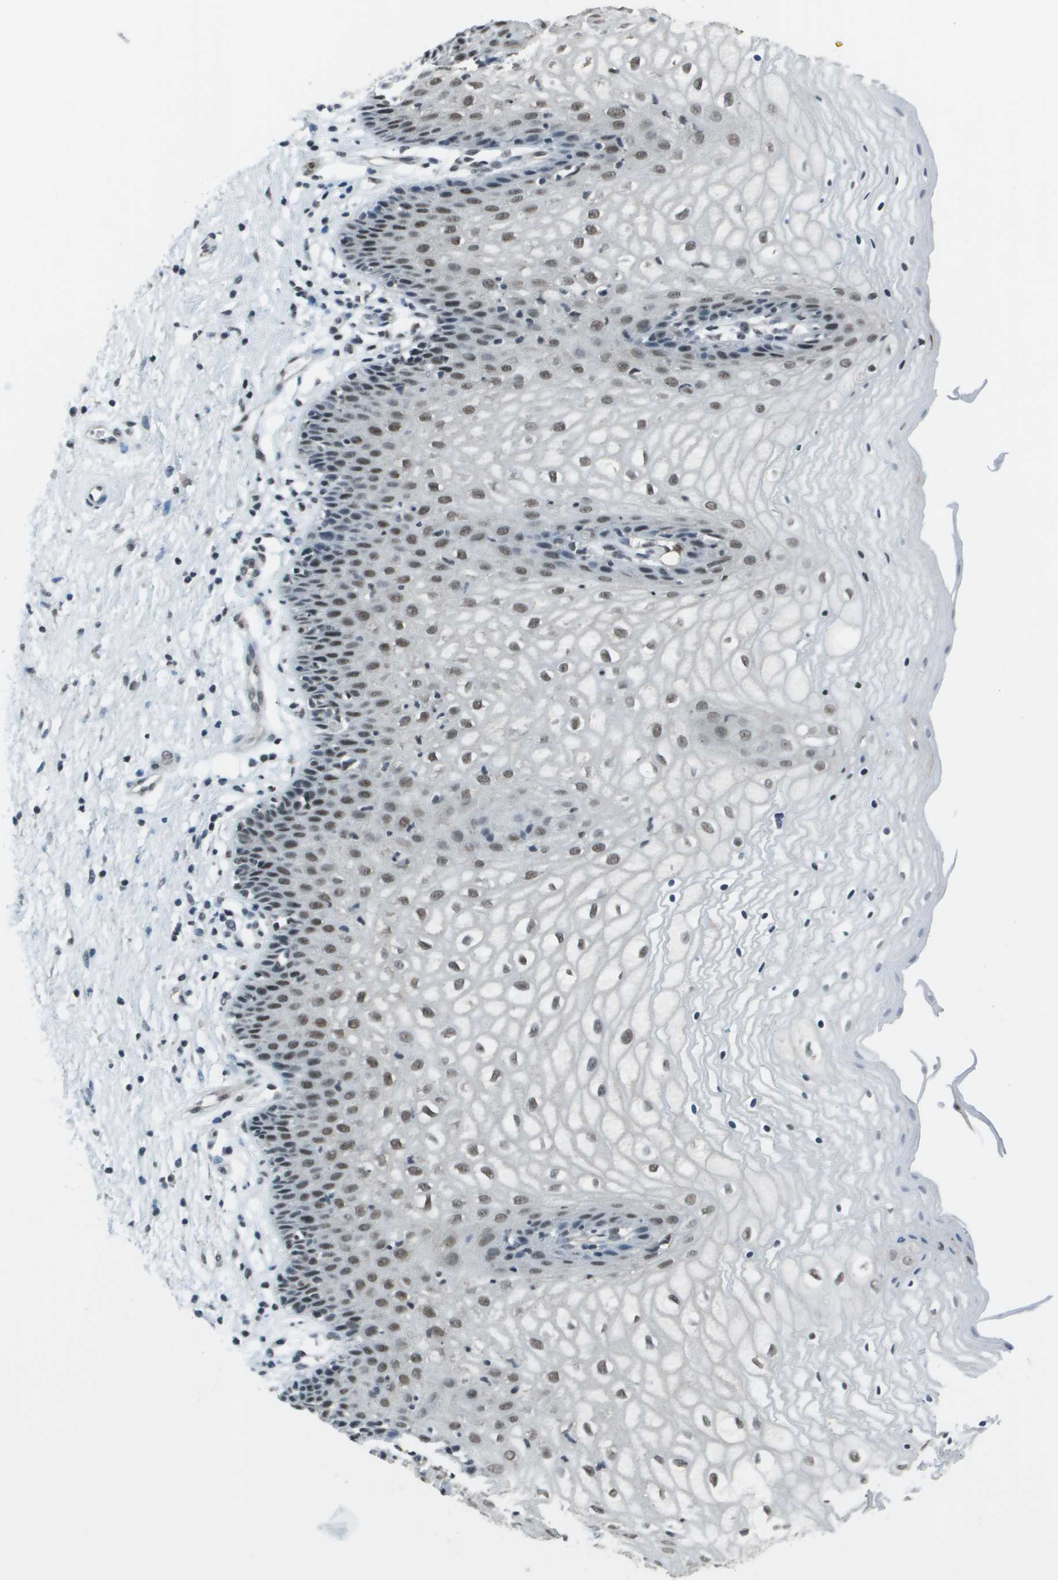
{"staining": {"intensity": "weak", "quantity": "25%-75%", "location": "nuclear"}, "tissue": "vagina", "cell_type": "Squamous epithelial cells", "image_type": "normal", "snomed": [{"axis": "morphology", "description": "Normal tissue, NOS"}, {"axis": "topography", "description": "Vagina"}], "caption": "Brown immunohistochemical staining in benign vagina demonstrates weak nuclear staining in approximately 25%-75% of squamous epithelial cells. (Brightfield microscopy of DAB IHC at high magnification).", "gene": "DEPDC1", "patient": {"sex": "female", "age": 34}}